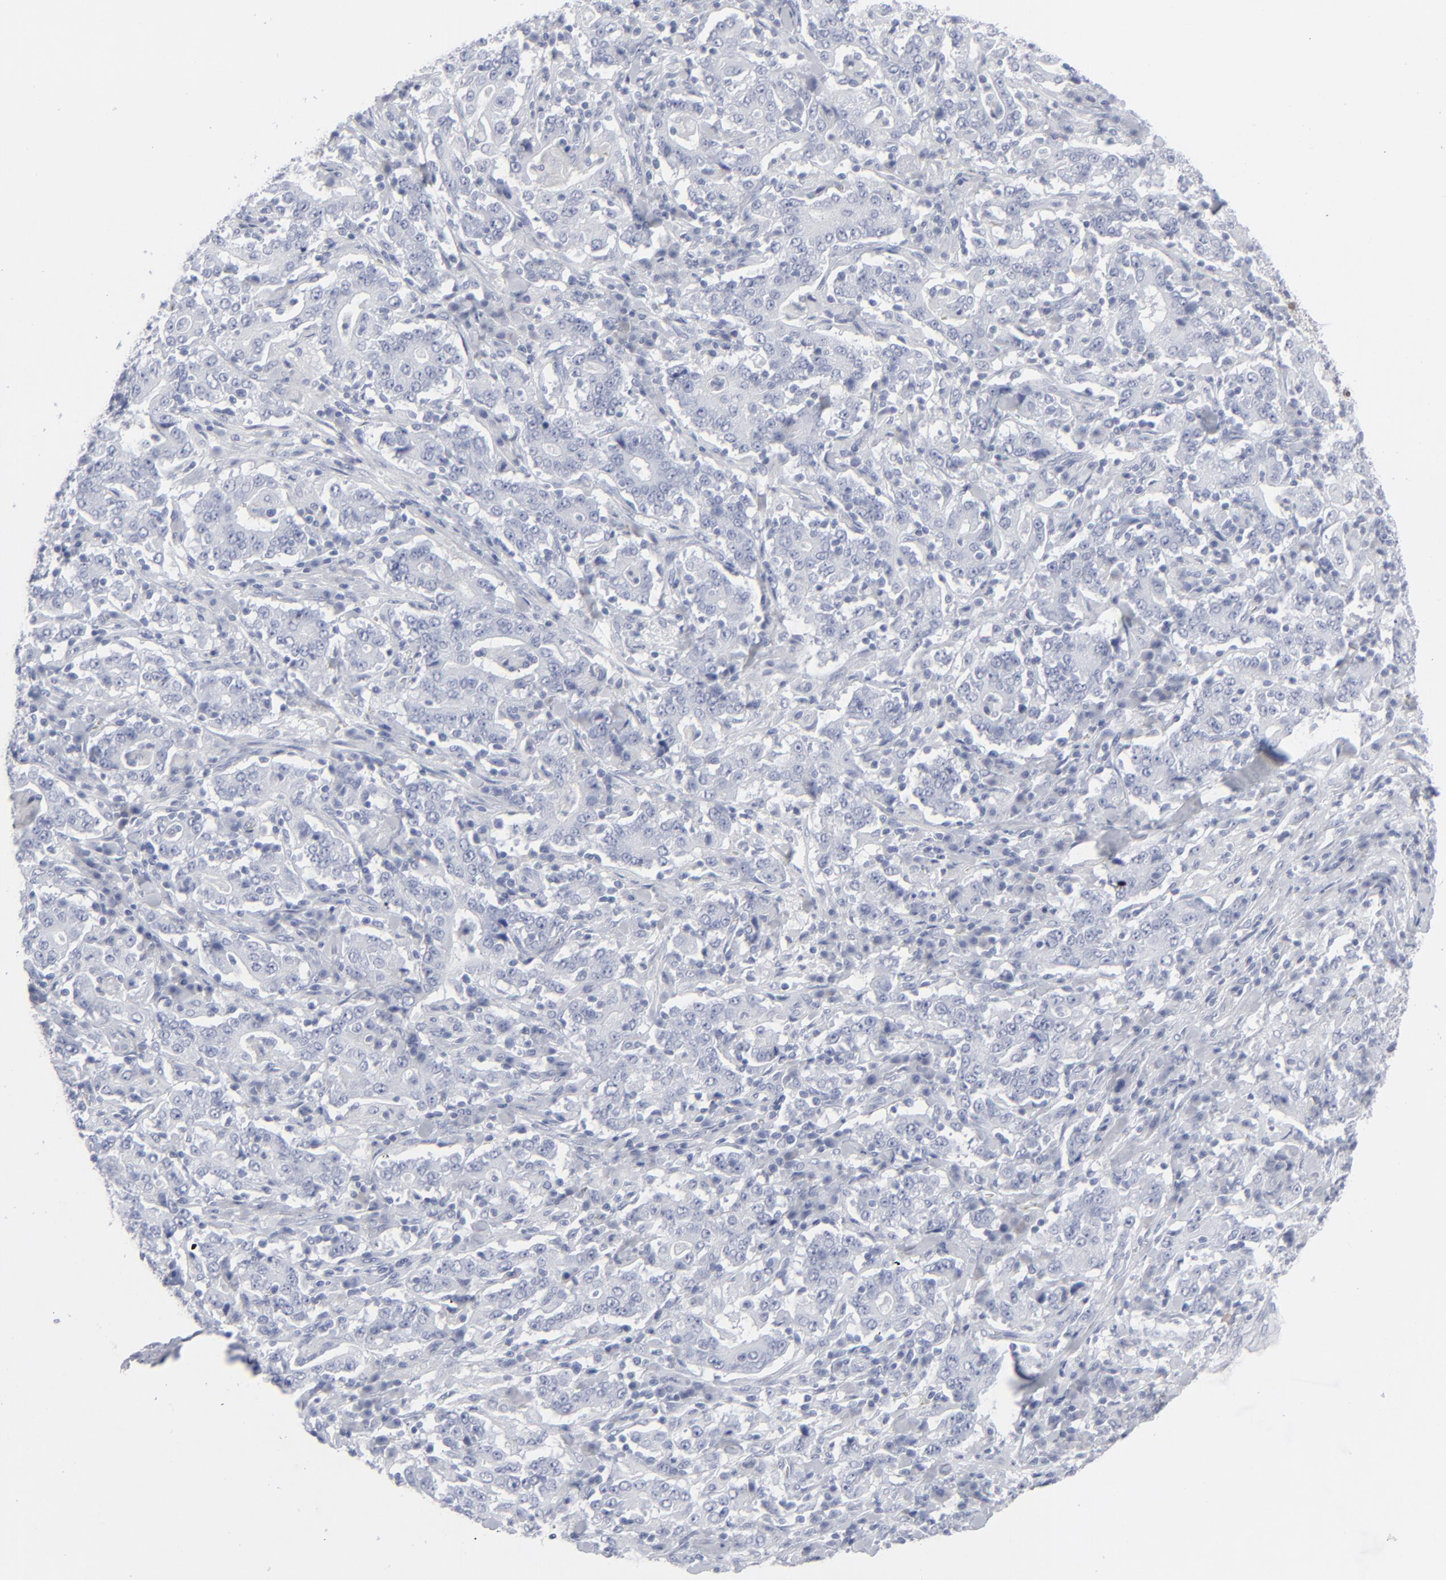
{"staining": {"intensity": "negative", "quantity": "none", "location": "none"}, "tissue": "stomach cancer", "cell_type": "Tumor cells", "image_type": "cancer", "snomed": [{"axis": "morphology", "description": "Normal tissue, NOS"}, {"axis": "morphology", "description": "Adenocarcinoma, NOS"}, {"axis": "topography", "description": "Stomach, upper"}, {"axis": "topography", "description": "Stomach"}], "caption": "High power microscopy photomicrograph of an immunohistochemistry histopathology image of stomach cancer (adenocarcinoma), revealing no significant expression in tumor cells. (DAB (3,3'-diaminobenzidine) immunohistochemistry visualized using brightfield microscopy, high magnification).", "gene": "MSLN", "patient": {"sex": "male", "age": 59}}